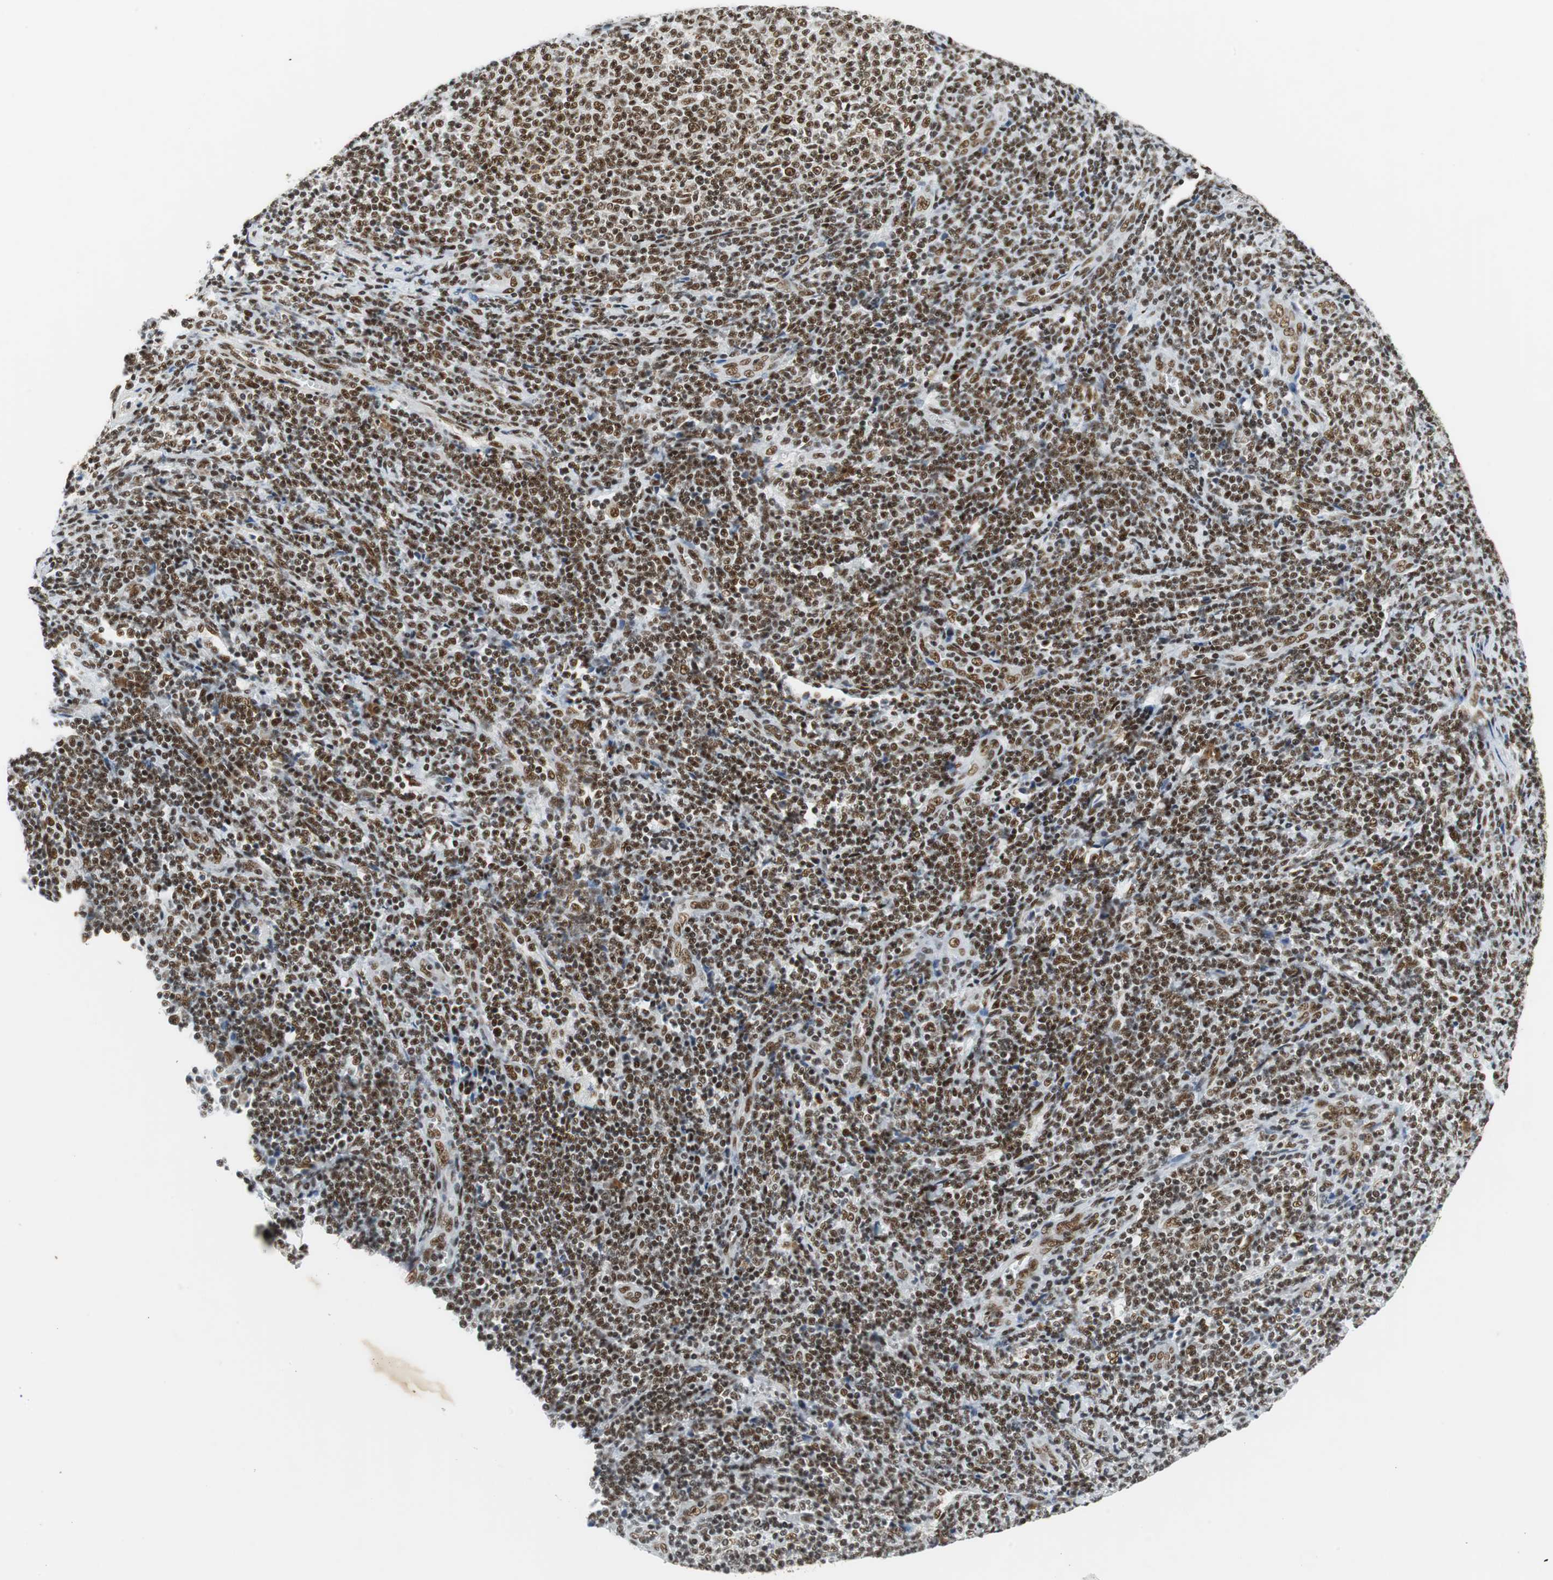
{"staining": {"intensity": "strong", "quantity": ">75%", "location": "nuclear"}, "tissue": "lymphoma", "cell_type": "Tumor cells", "image_type": "cancer", "snomed": [{"axis": "morphology", "description": "Malignant lymphoma, non-Hodgkin's type, Low grade"}, {"axis": "topography", "description": "Lymph node"}], "caption": "This histopathology image demonstrates low-grade malignant lymphoma, non-Hodgkin's type stained with IHC to label a protein in brown. The nuclear of tumor cells show strong positivity for the protein. Nuclei are counter-stained blue.", "gene": "PRKDC", "patient": {"sex": "male", "age": 66}}